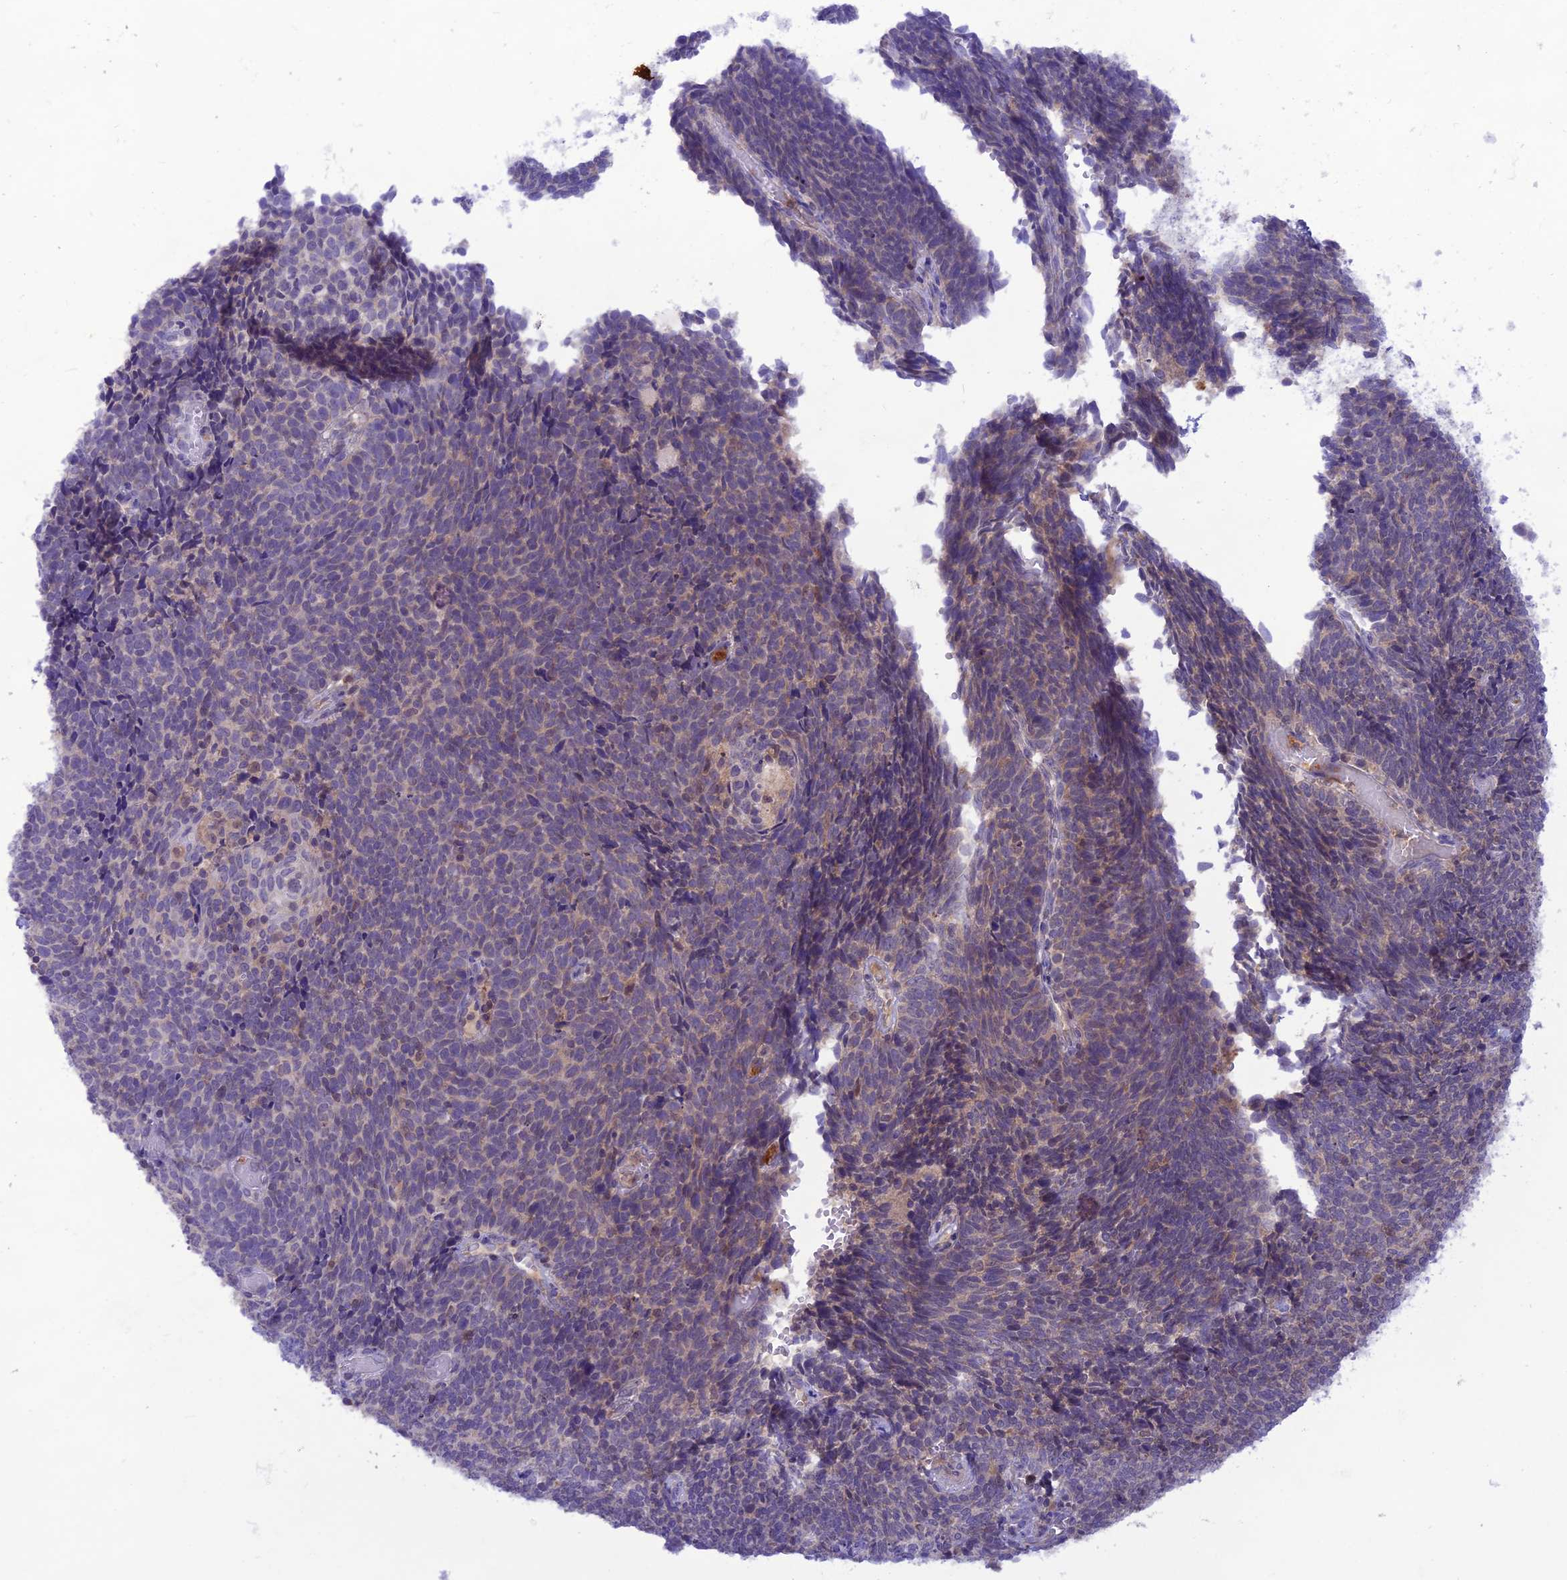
{"staining": {"intensity": "negative", "quantity": "none", "location": "none"}, "tissue": "cervical cancer", "cell_type": "Tumor cells", "image_type": "cancer", "snomed": [{"axis": "morphology", "description": "Squamous cell carcinoma, NOS"}, {"axis": "topography", "description": "Cervix"}], "caption": "The immunohistochemistry image has no significant expression in tumor cells of cervical cancer (squamous cell carcinoma) tissue. (Stains: DAB immunohistochemistry (IHC) with hematoxylin counter stain, Microscopy: brightfield microscopy at high magnification).", "gene": "NDUFC1", "patient": {"sex": "female", "age": 39}}